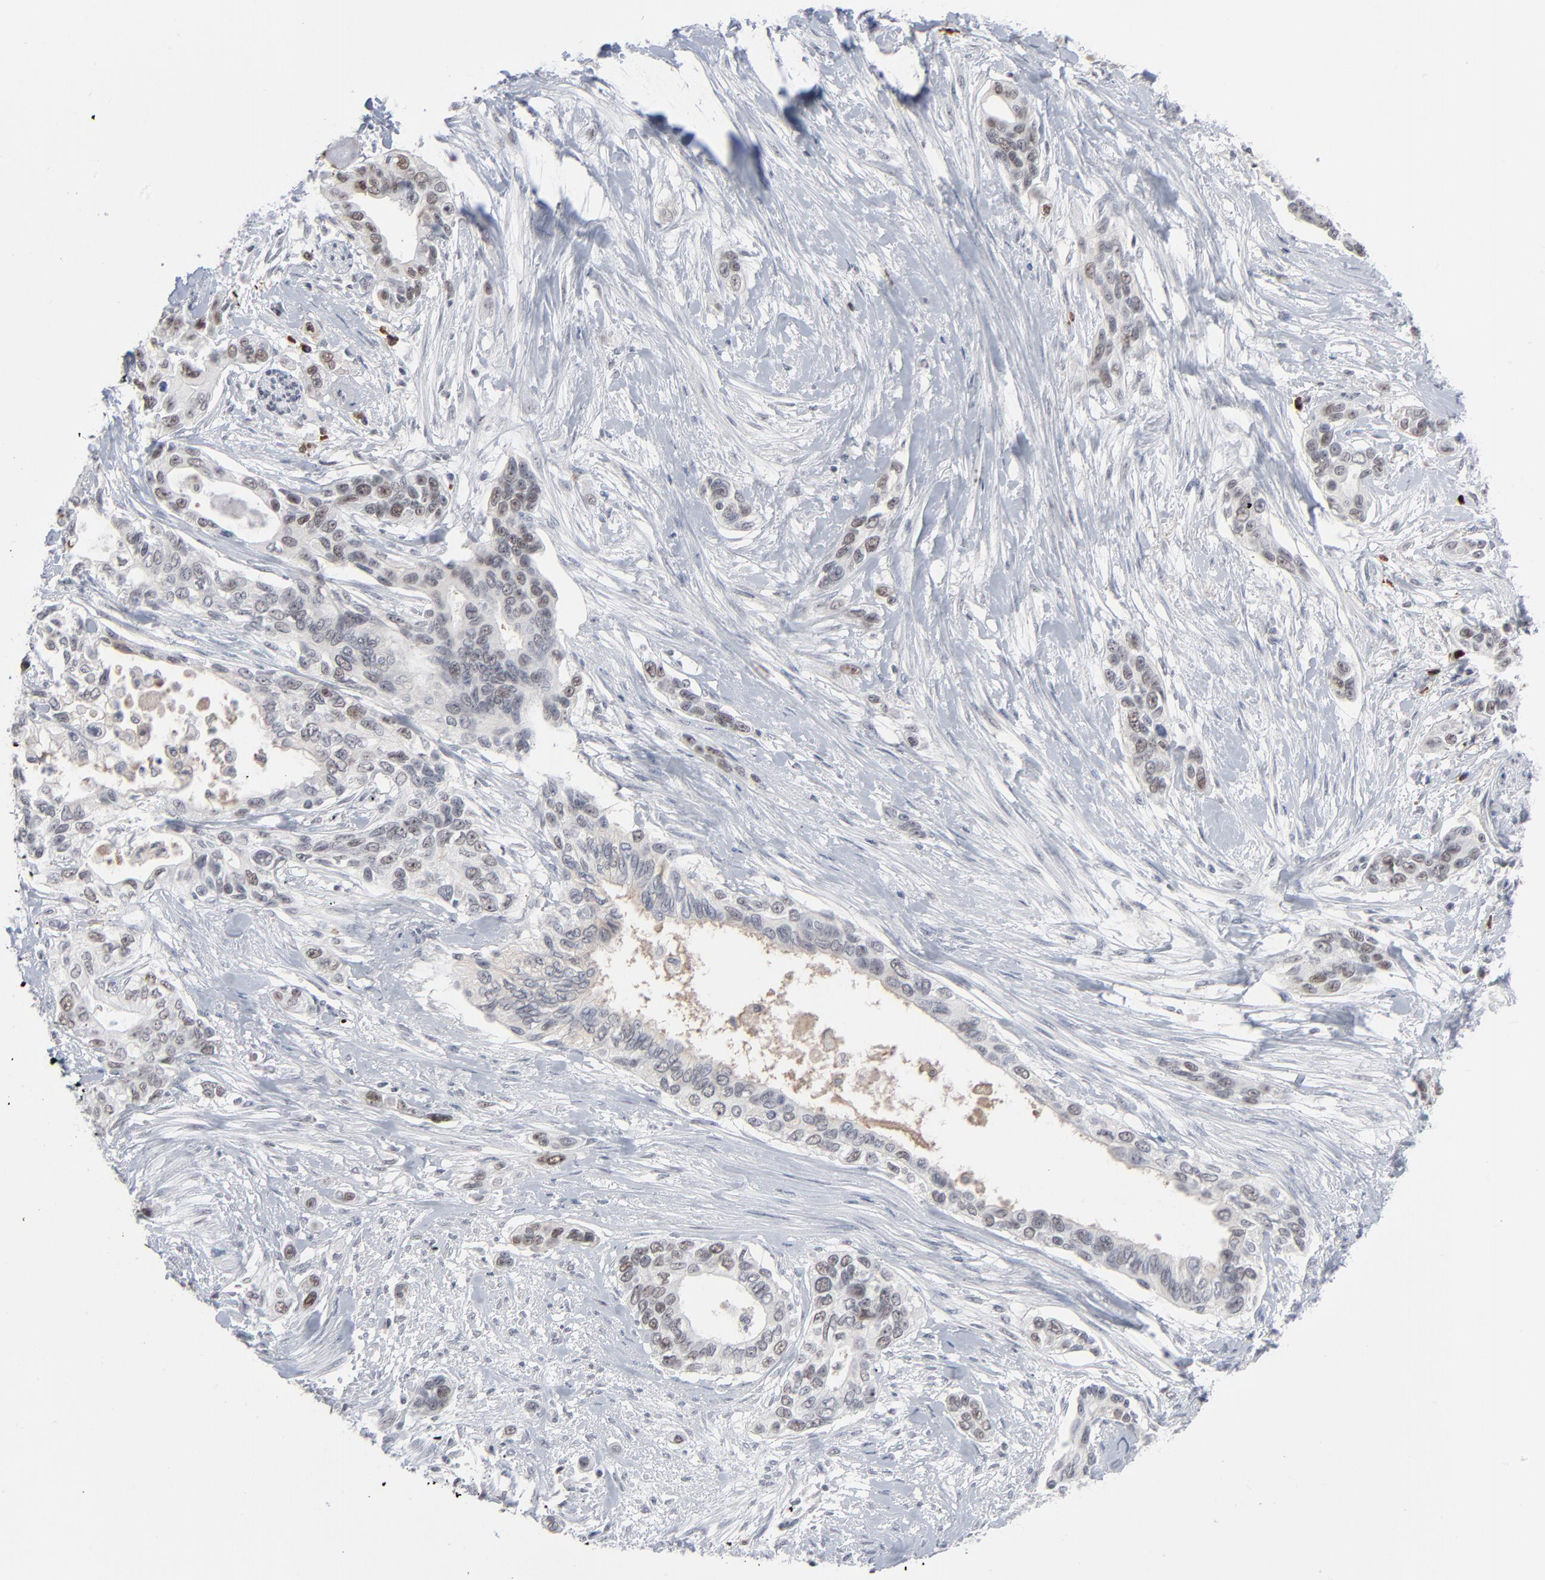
{"staining": {"intensity": "weak", "quantity": ">75%", "location": "cytoplasmic/membranous"}, "tissue": "pancreatic cancer", "cell_type": "Tumor cells", "image_type": "cancer", "snomed": [{"axis": "morphology", "description": "Adenocarcinoma, NOS"}, {"axis": "topography", "description": "Pancreas"}], "caption": "There is low levels of weak cytoplasmic/membranous expression in tumor cells of adenocarcinoma (pancreatic), as demonstrated by immunohistochemical staining (brown color).", "gene": "MPHOSPH6", "patient": {"sex": "female", "age": 60}}